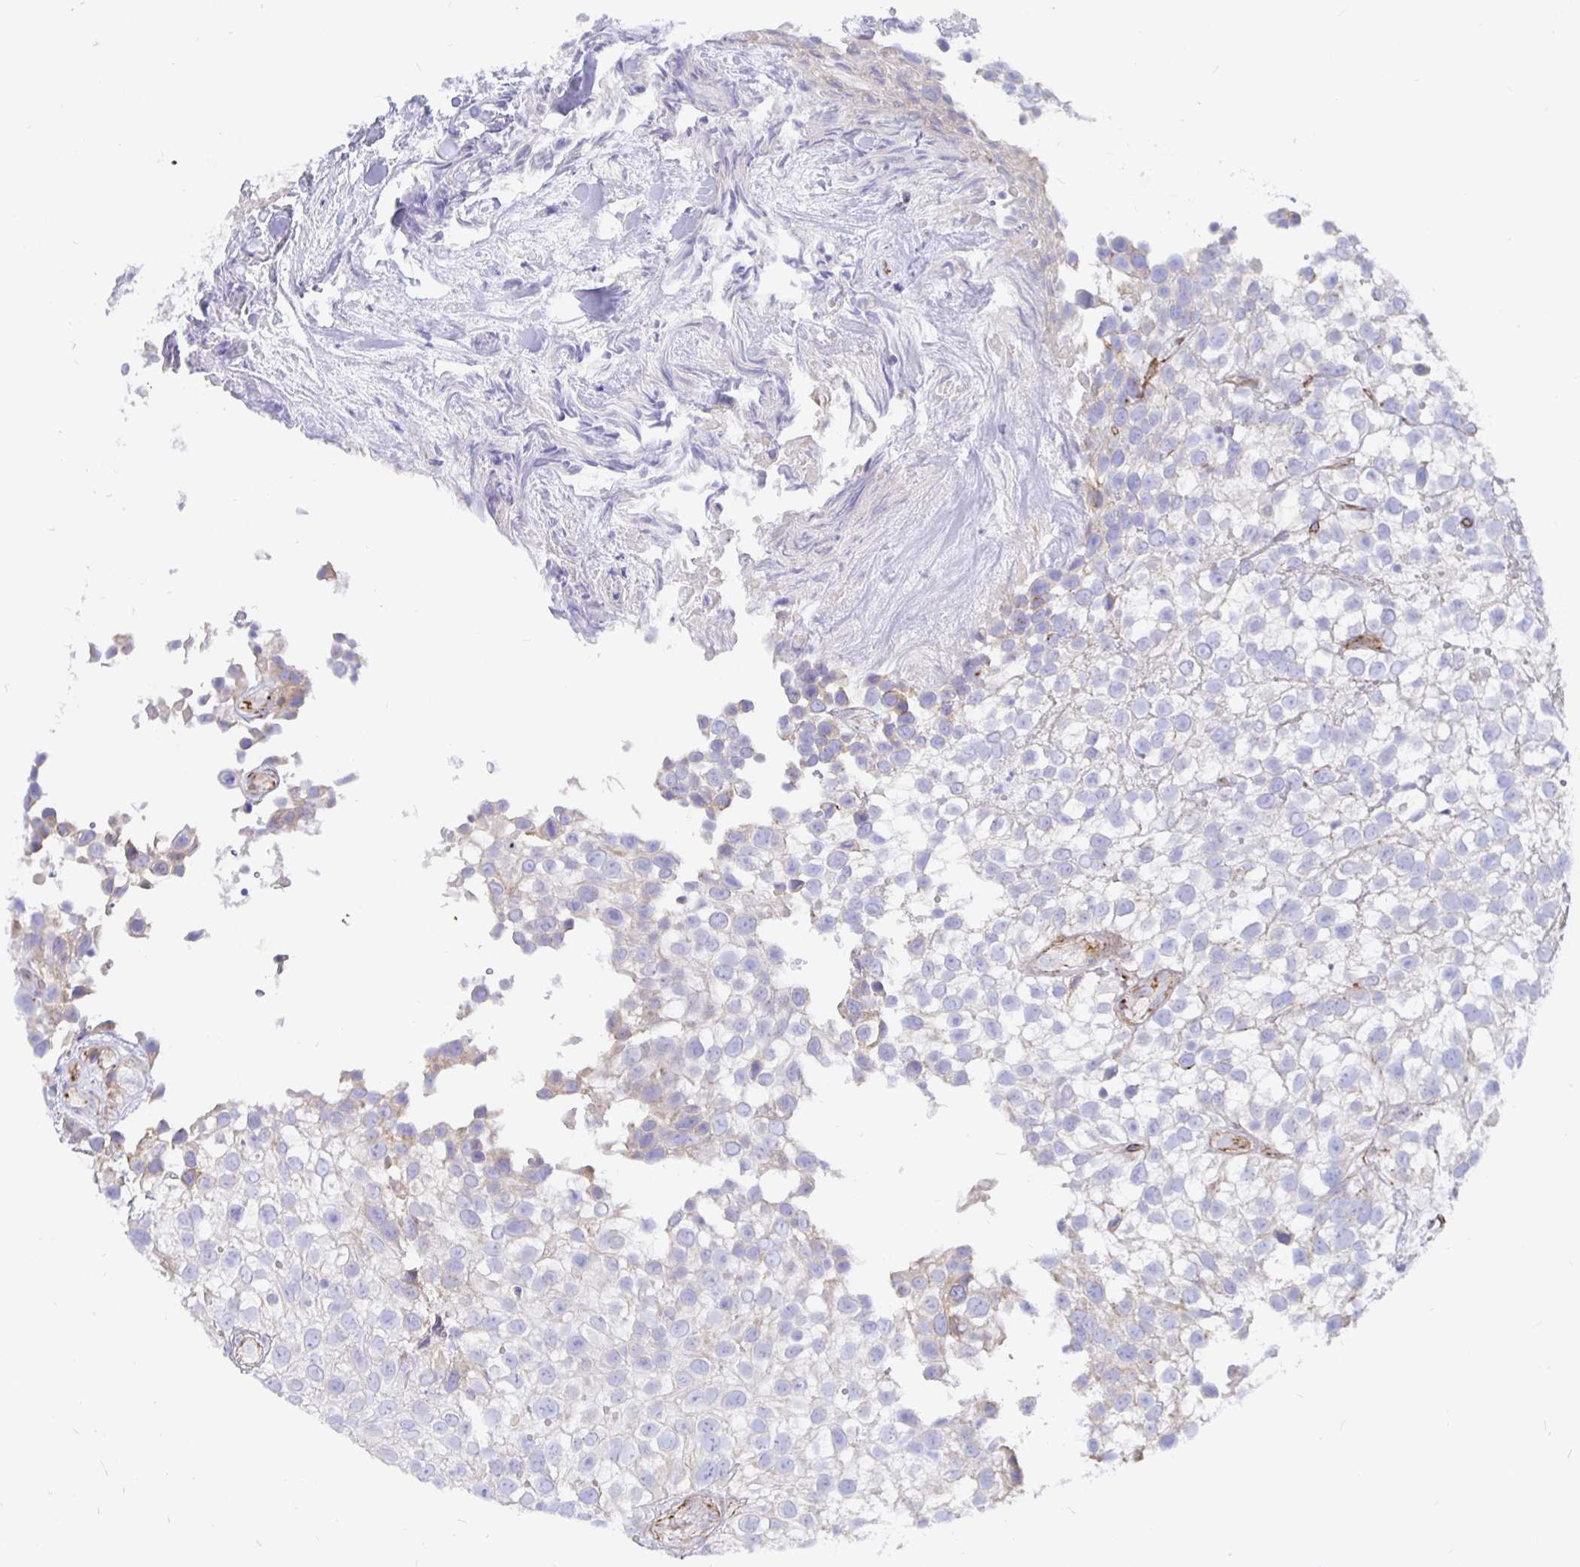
{"staining": {"intensity": "negative", "quantity": "none", "location": "none"}, "tissue": "urothelial cancer", "cell_type": "Tumor cells", "image_type": "cancer", "snomed": [{"axis": "morphology", "description": "Urothelial carcinoma, High grade"}, {"axis": "topography", "description": "Urinary bladder"}], "caption": "Image shows no significant protein expression in tumor cells of urothelial carcinoma (high-grade).", "gene": "COX16", "patient": {"sex": "male", "age": 56}}